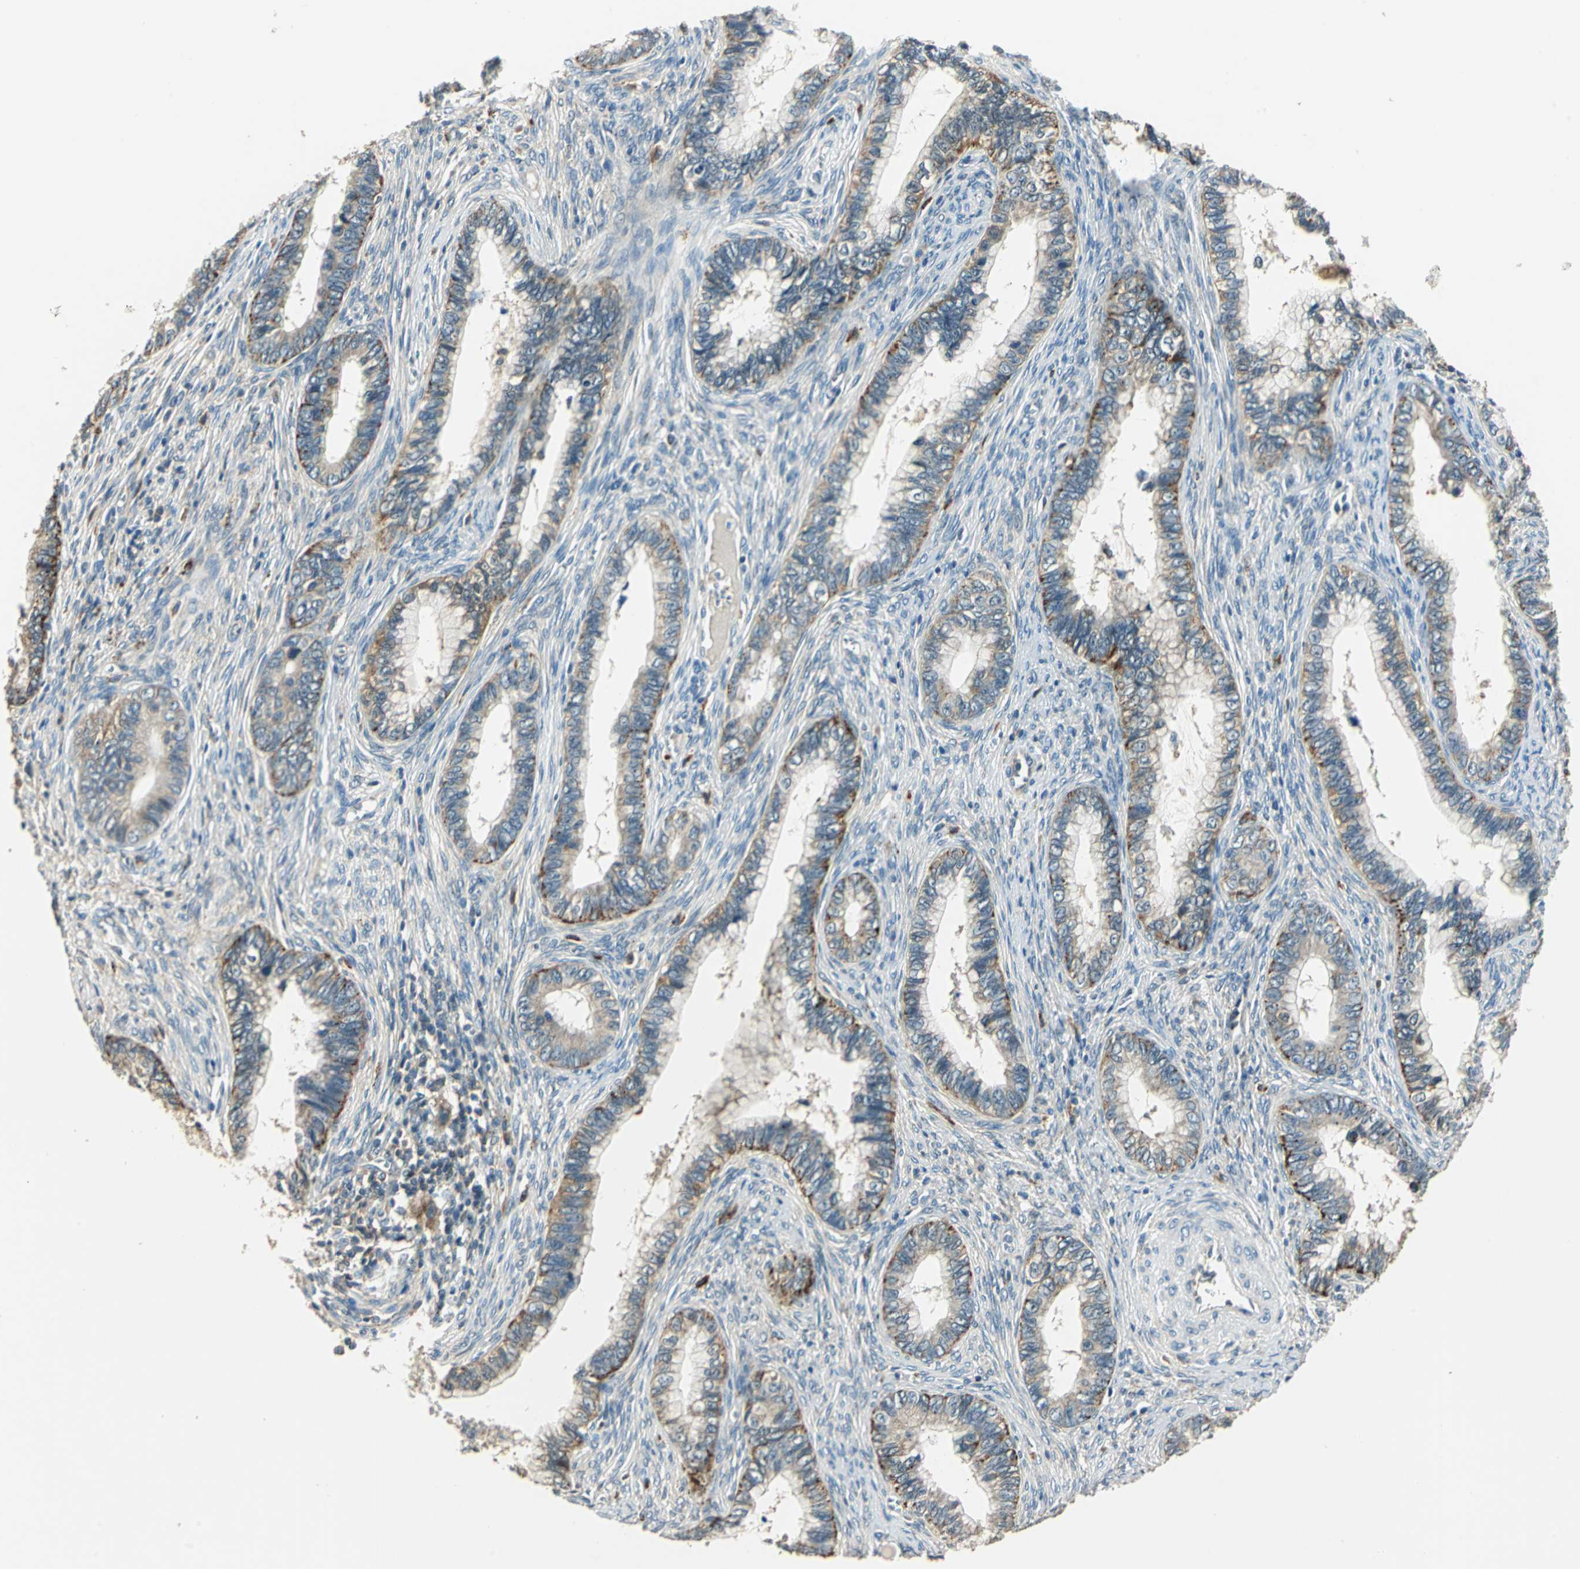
{"staining": {"intensity": "weak", "quantity": "25%-75%", "location": "cytoplasmic/membranous"}, "tissue": "cervical cancer", "cell_type": "Tumor cells", "image_type": "cancer", "snomed": [{"axis": "morphology", "description": "Adenocarcinoma, NOS"}, {"axis": "topography", "description": "Cervix"}], "caption": "Adenocarcinoma (cervical) stained for a protein (brown) reveals weak cytoplasmic/membranous positive expression in approximately 25%-75% of tumor cells.", "gene": "NIT1", "patient": {"sex": "female", "age": 44}}